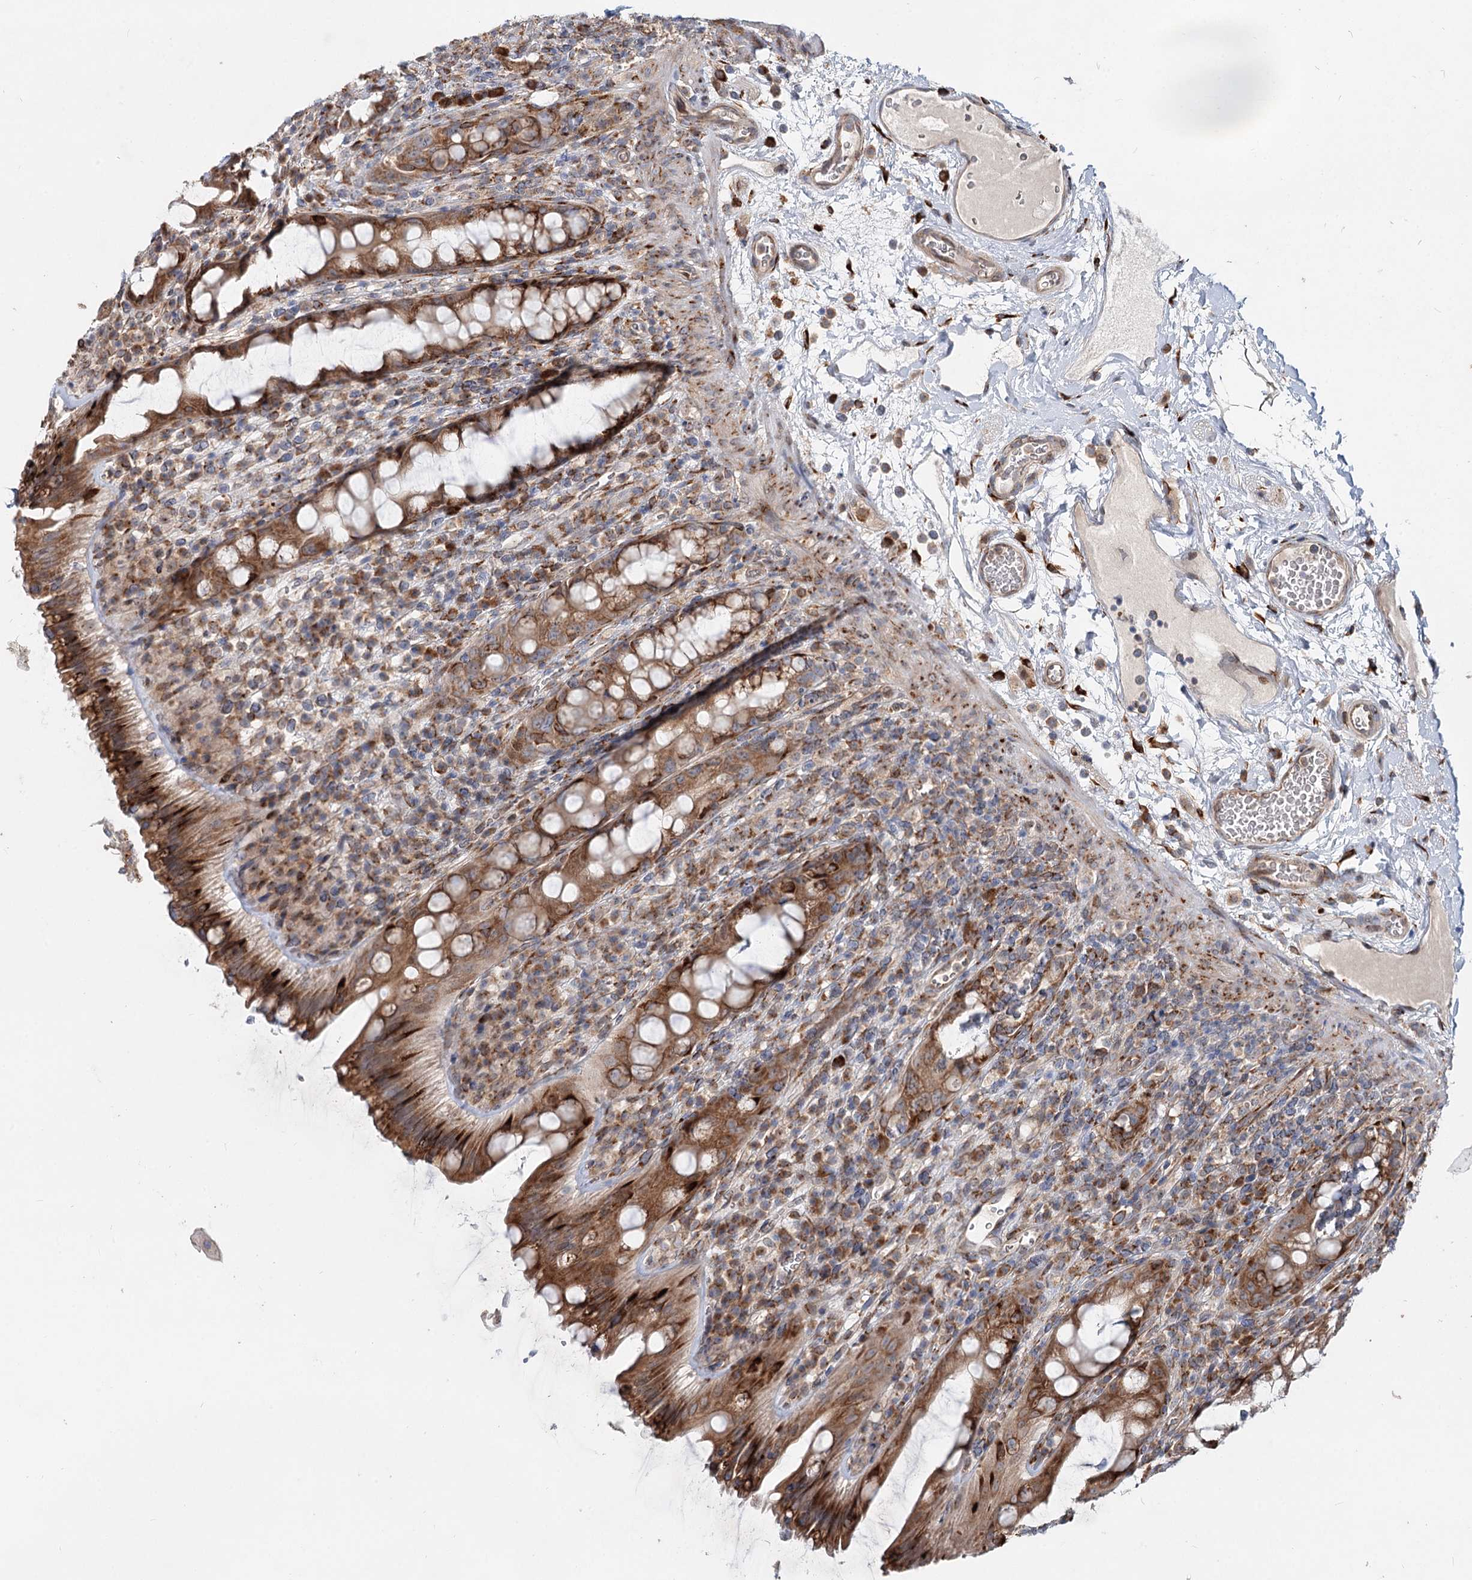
{"staining": {"intensity": "strong", "quantity": ">75%", "location": "cytoplasmic/membranous"}, "tissue": "rectum", "cell_type": "Glandular cells", "image_type": "normal", "snomed": [{"axis": "morphology", "description": "Normal tissue, NOS"}, {"axis": "topography", "description": "Rectum"}], "caption": "Benign rectum exhibits strong cytoplasmic/membranous staining in about >75% of glandular cells, visualized by immunohistochemistry.", "gene": "SPART", "patient": {"sex": "female", "age": 57}}